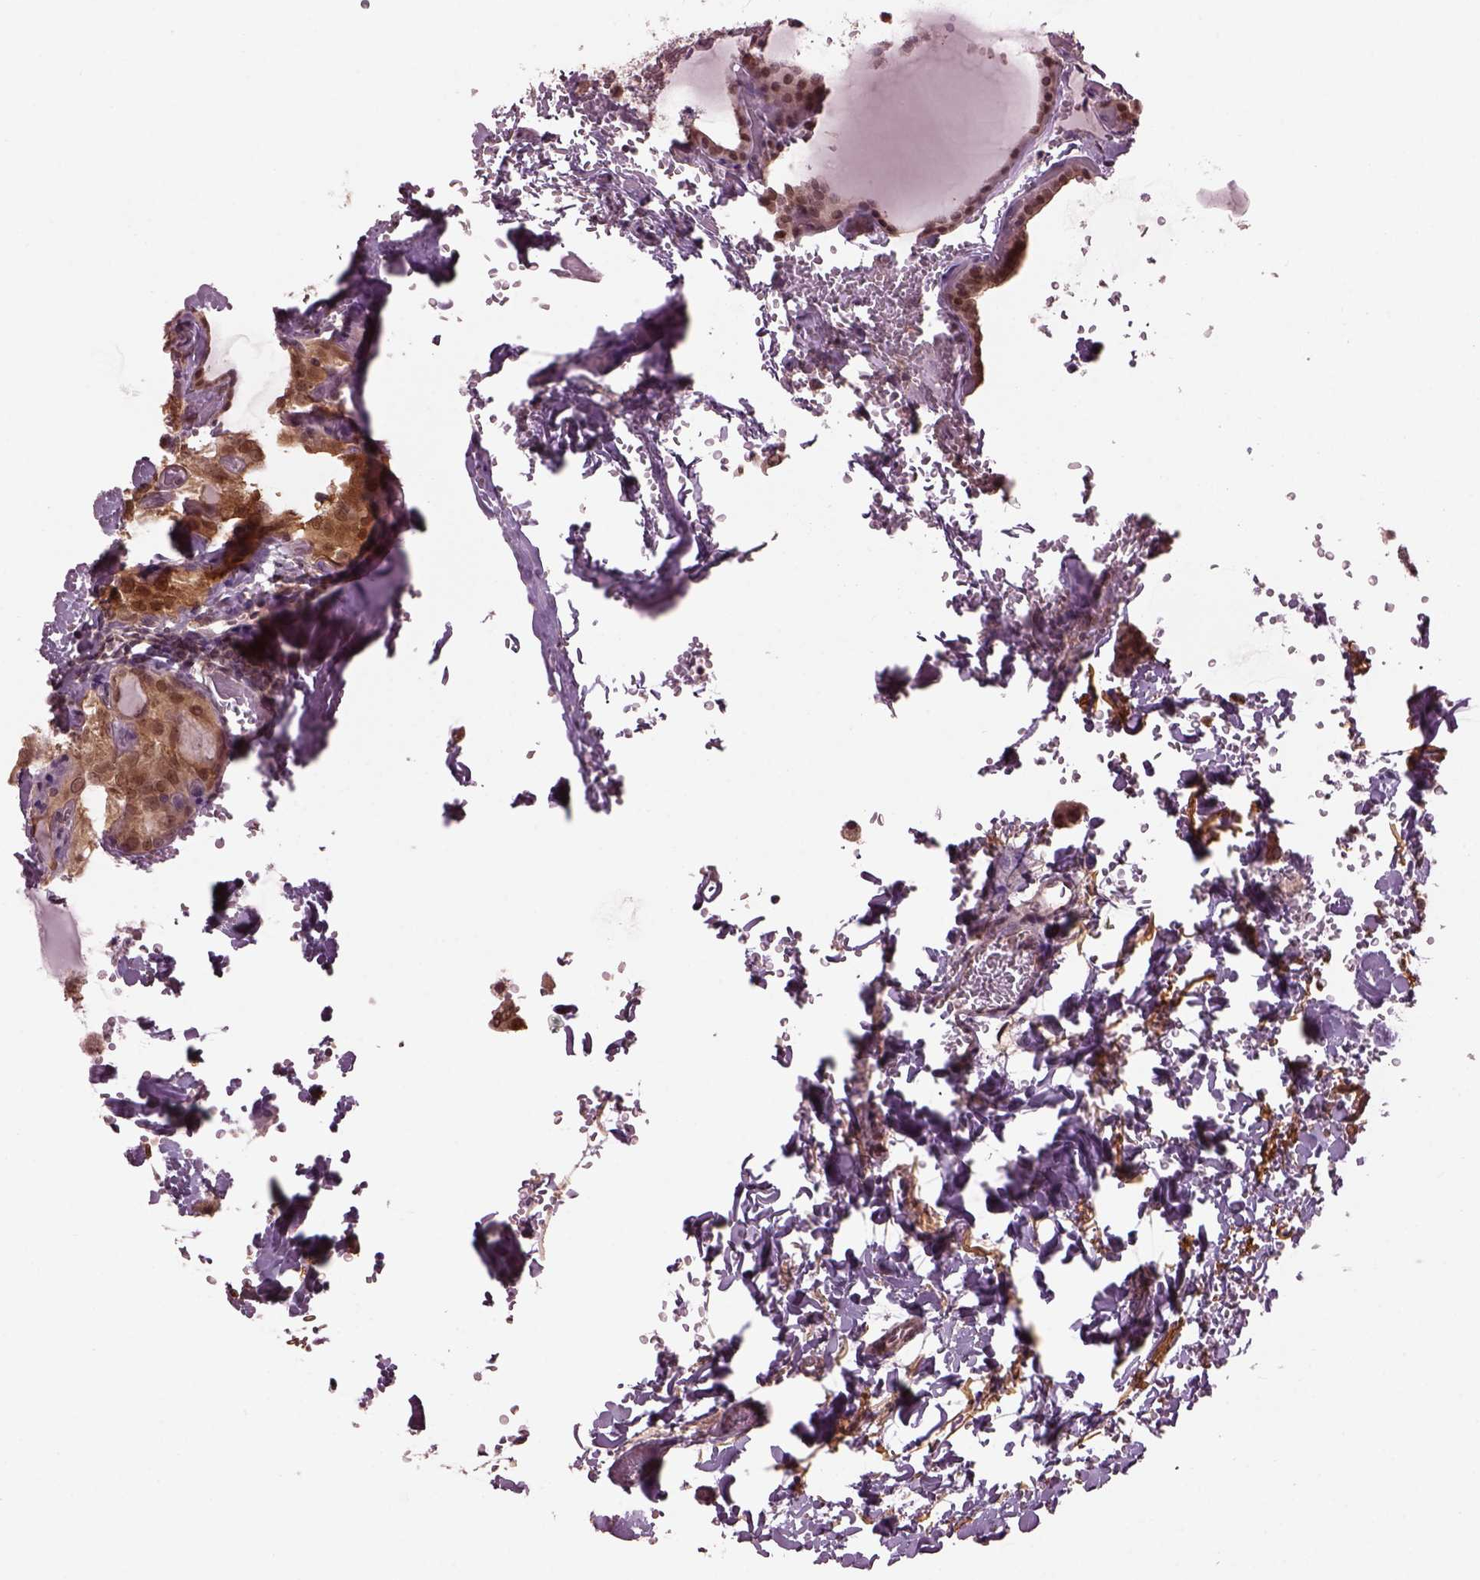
{"staining": {"intensity": "moderate", "quantity": ">75%", "location": "cytoplasmic/membranous,nuclear"}, "tissue": "thyroid cancer", "cell_type": "Tumor cells", "image_type": "cancer", "snomed": [{"axis": "morphology", "description": "Papillary adenocarcinoma, NOS"}, {"axis": "topography", "description": "Thyroid gland"}], "caption": "Protein analysis of thyroid papillary adenocarcinoma tissue demonstrates moderate cytoplasmic/membranous and nuclear positivity in approximately >75% of tumor cells.", "gene": "SRI", "patient": {"sex": "male", "age": 20}}